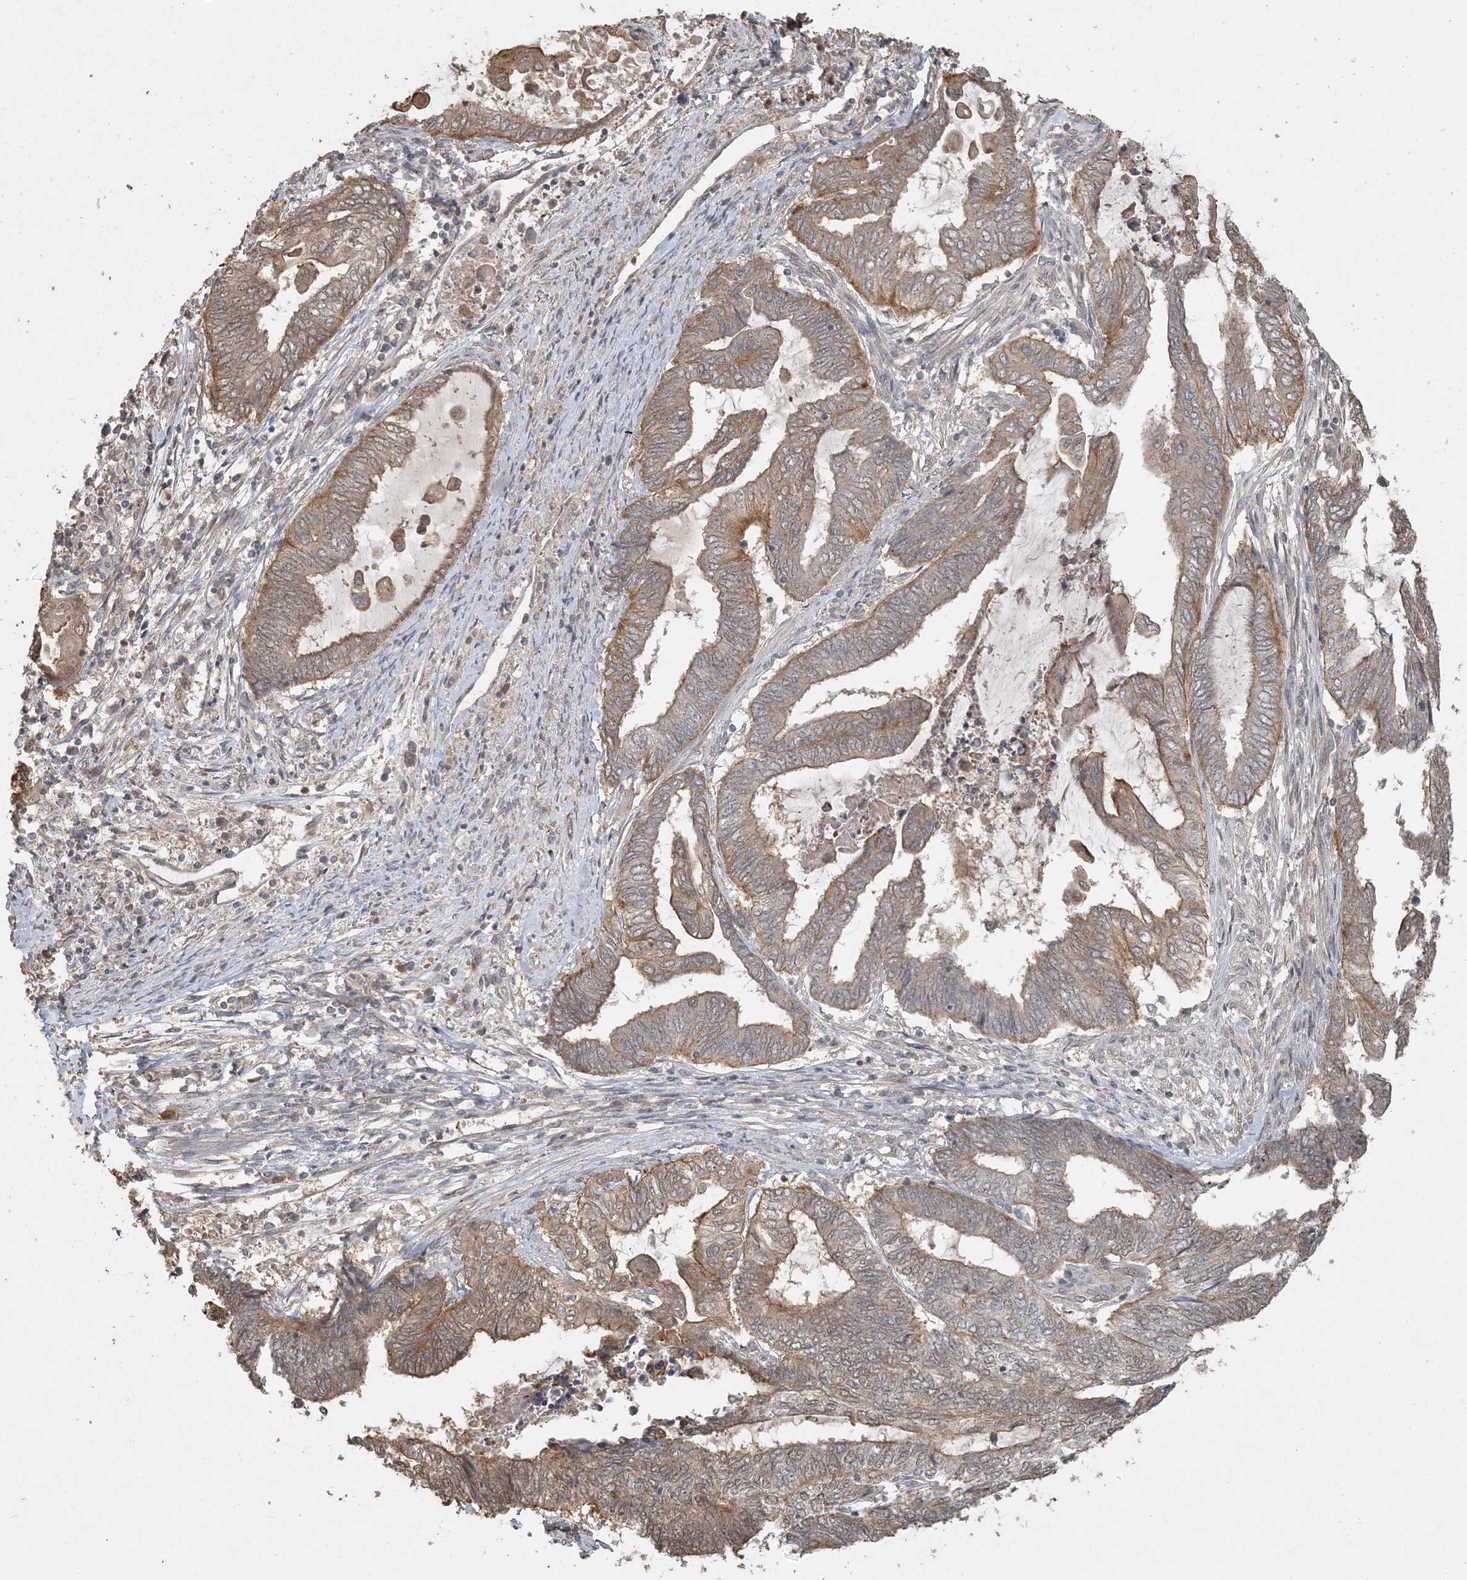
{"staining": {"intensity": "moderate", "quantity": ">75%", "location": "cytoplasmic/membranous"}, "tissue": "endometrial cancer", "cell_type": "Tumor cells", "image_type": "cancer", "snomed": [{"axis": "morphology", "description": "Adenocarcinoma, NOS"}, {"axis": "topography", "description": "Uterus"}, {"axis": "topography", "description": "Endometrium"}], "caption": "Immunohistochemical staining of human endometrial cancer exhibits medium levels of moderate cytoplasmic/membranous protein positivity in about >75% of tumor cells.", "gene": "AK9", "patient": {"sex": "female", "age": 70}}